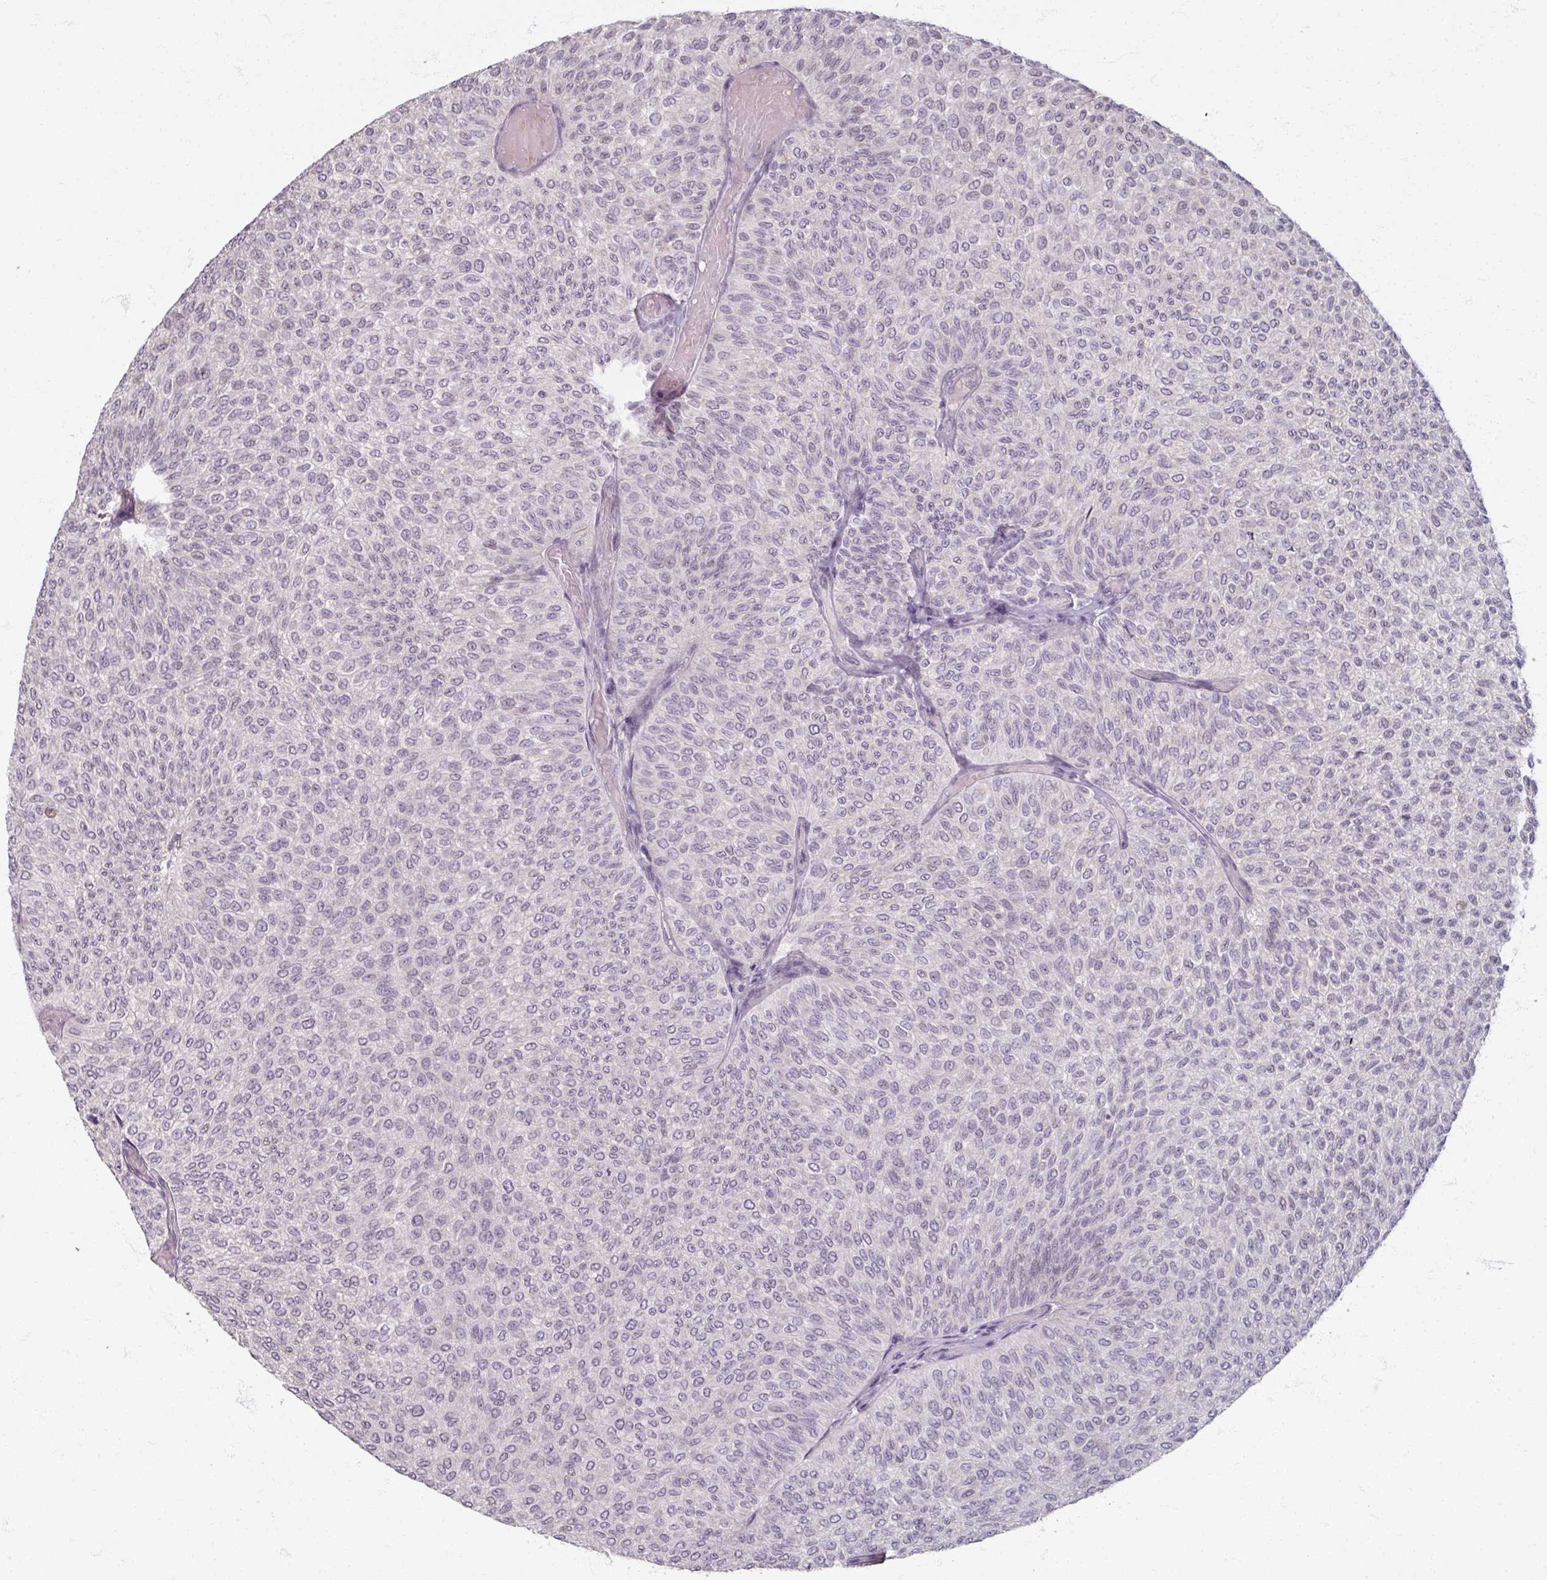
{"staining": {"intensity": "negative", "quantity": "none", "location": "none"}, "tissue": "urothelial cancer", "cell_type": "Tumor cells", "image_type": "cancer", "snomed": [{"axis": "morphology", "description": "Urothelial carcinoma, Low grade"}, {"axis": "topography", "description": "Urinary bladder"}], "caption": "Urothelial cancer was stained to show a protein in brown. There is no significant positivity in tumor cells.", "gene": "SOX11", "patient": {"sex": "male", "age": 78}}